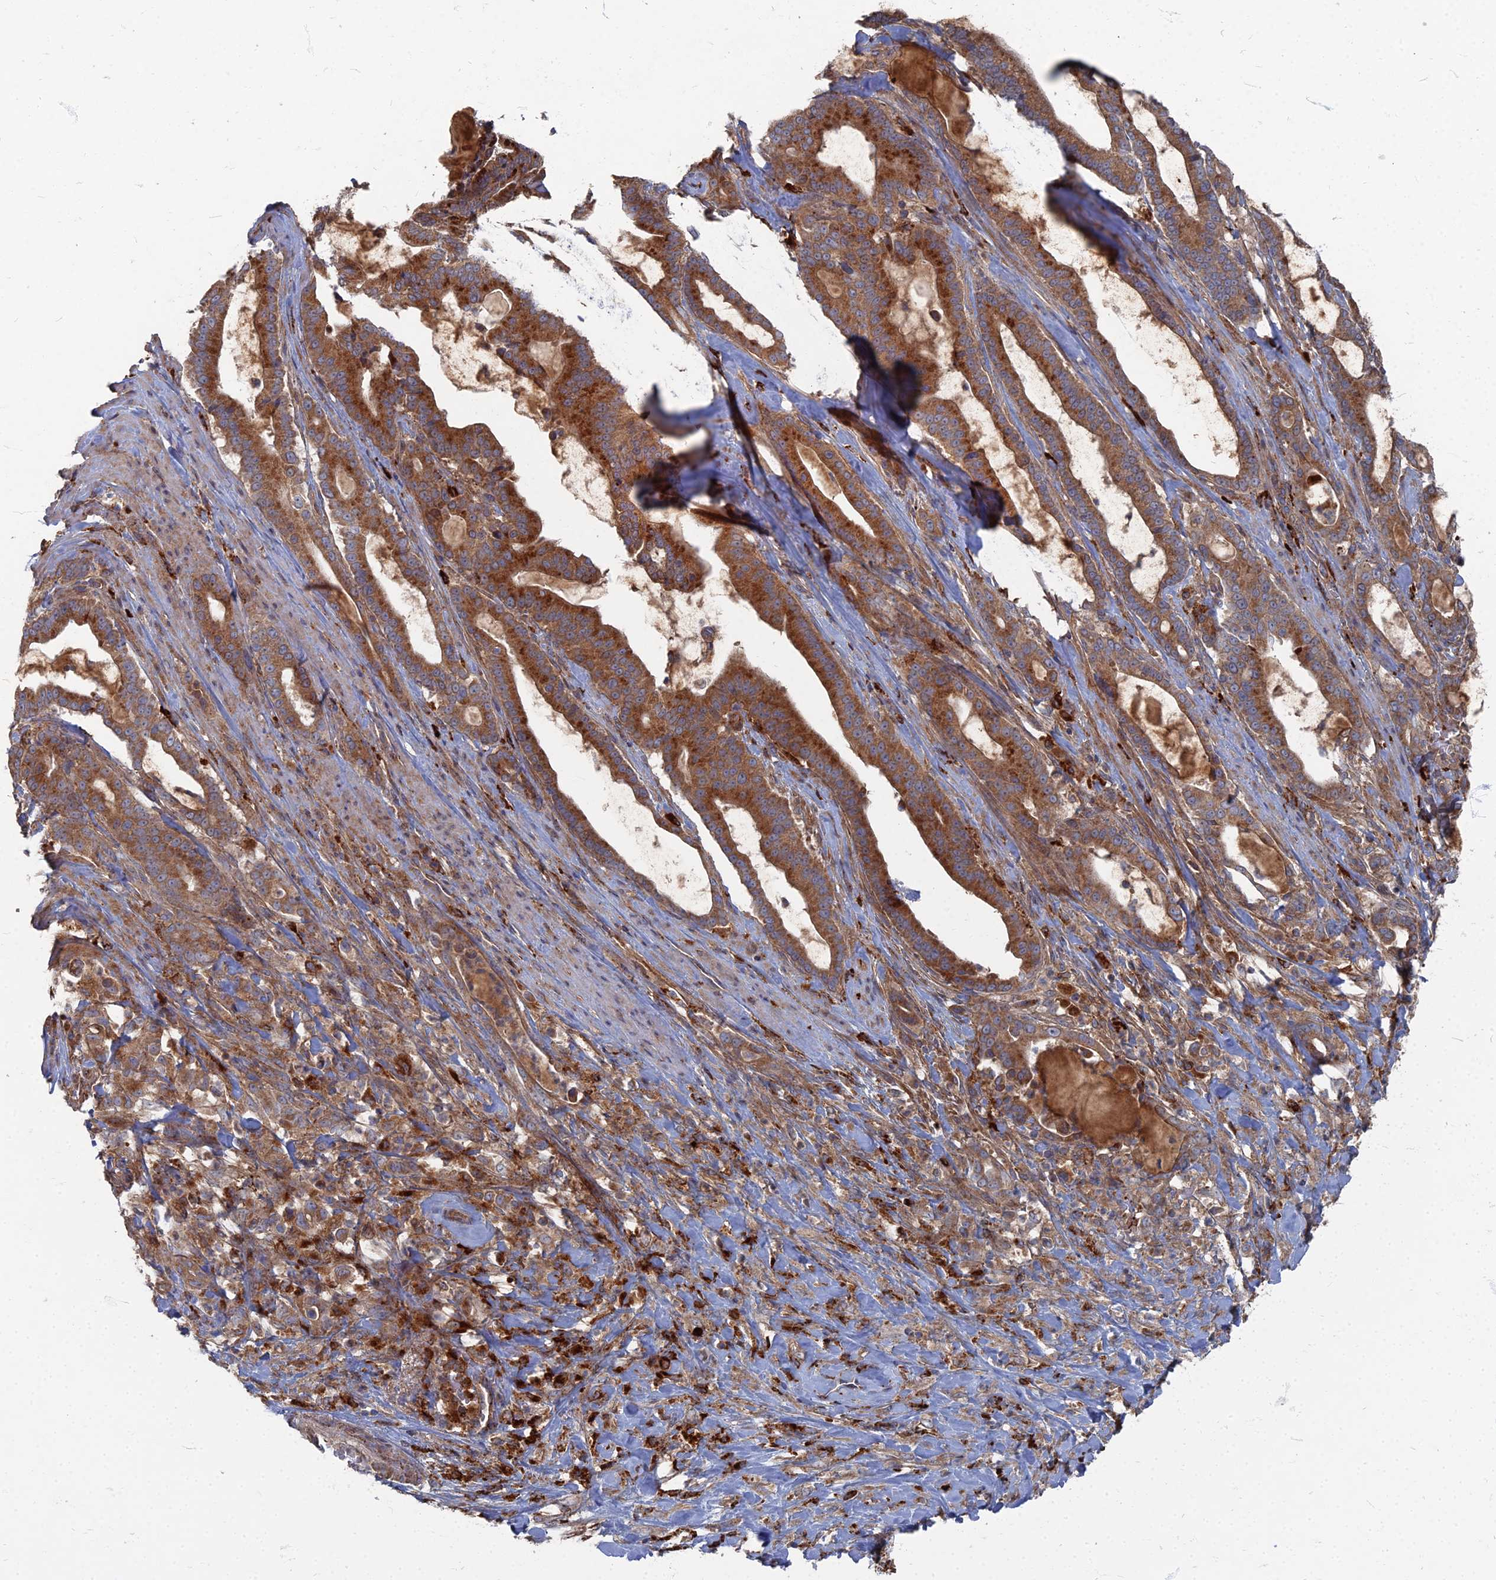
{"staining": {"intensity": "strong", "quantity": ">75%", "location": "cytoplasmic/membranous"}, "tissue": "pancreatic cancer", "cell_type": "Tumor cells", "image_type": "cancer", "snomed": [{"axis": "morphology", "description": "Adenocarcinoma, NOS"}, {"axis": "topography", "description": "Pancreas"}], "caption": "Strong cytoplasmic/membranous positivity for a protein is identified in approximately >75% of tumor cells of pancreatic cancer (adenocarcinoma) using immunohistochemistry (IHC).", "gene": "PPCDC", "patient": {"sex": "male", "age": 63}}